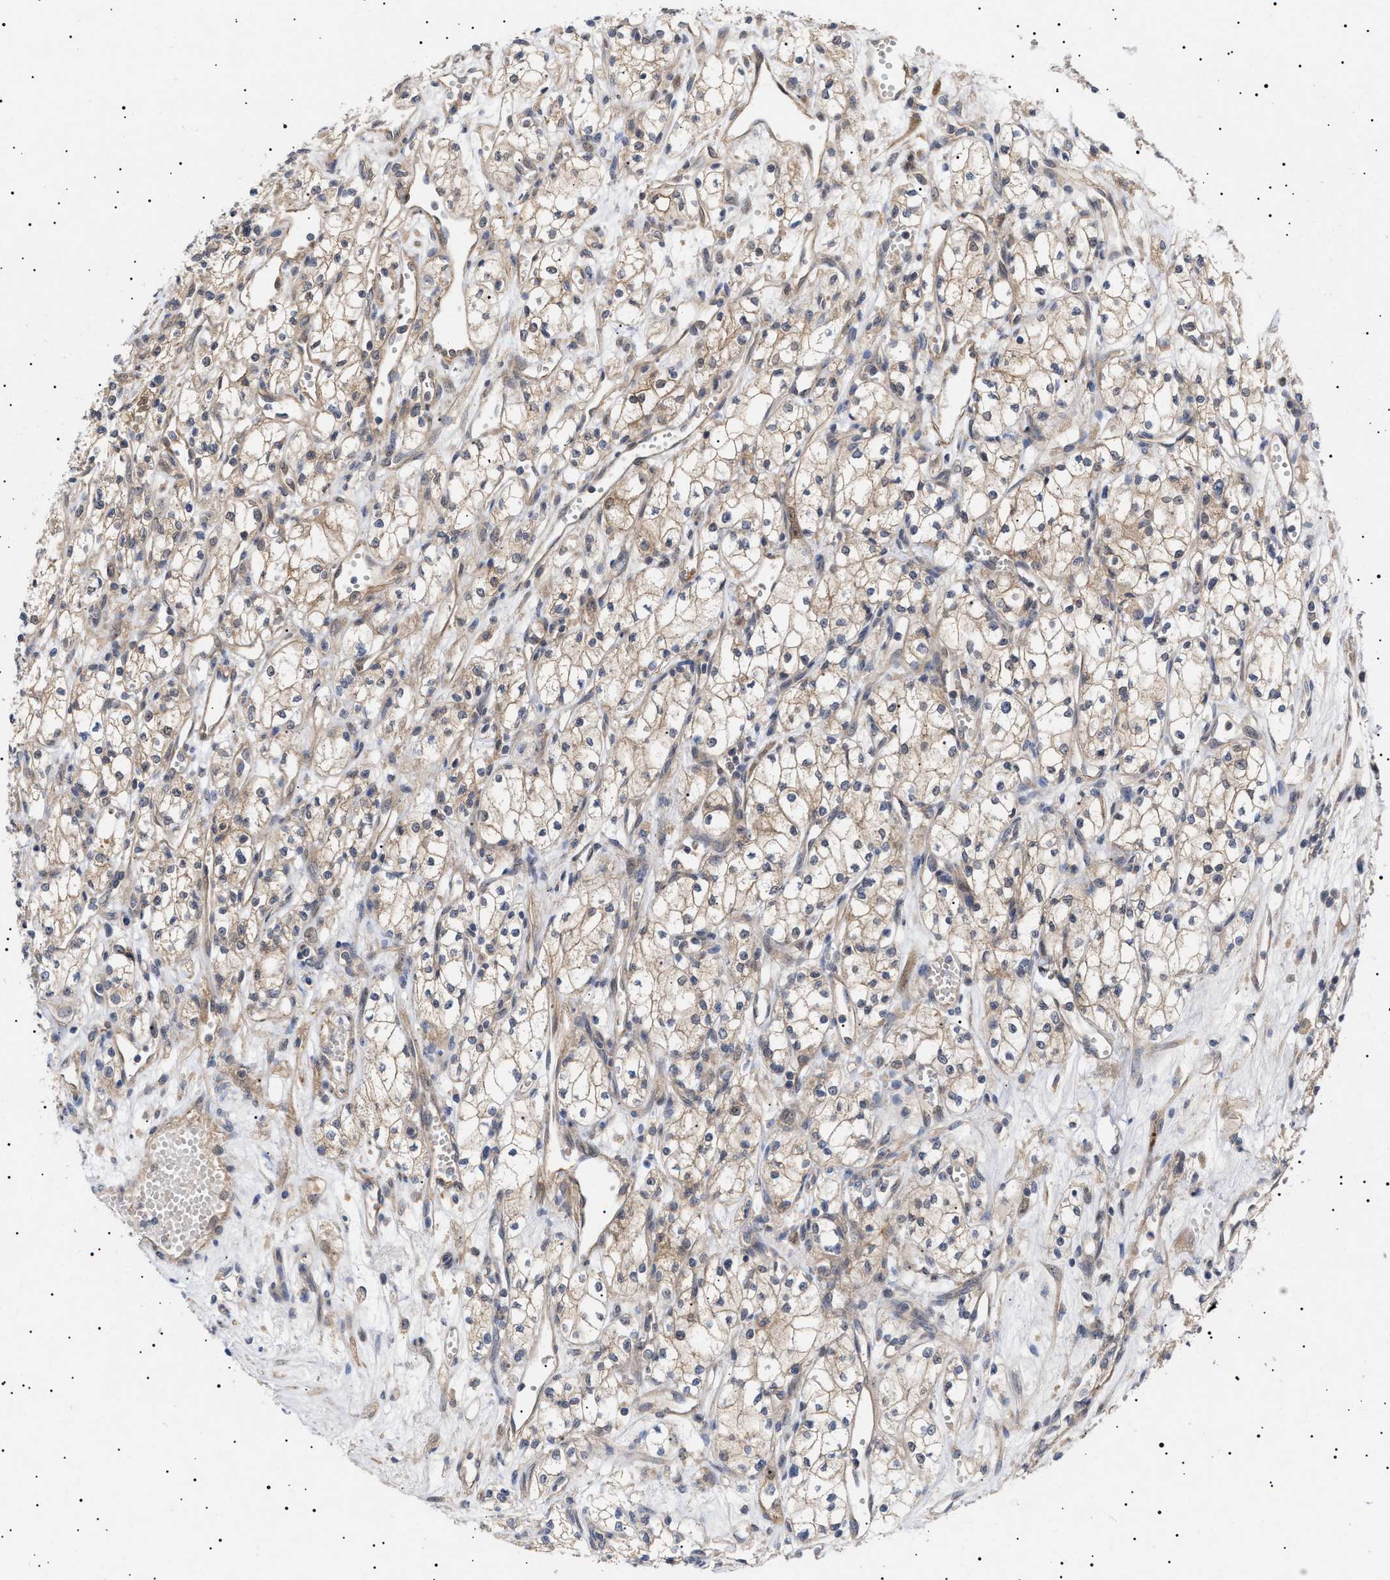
{"staining": {"intensity": "weak", "quantity": ">75%", "location": "cytoplasmic/membranous"}, "tissue": "renal cancer", "cell_type": "Tumor cells", "image_type": "cancer", "snomed": [{"axis": "morphology", "description": "Adenocarcinoma, NOS"}, {"axis": "topography", "description": "Kidney"}], "caption": "Renal cancer (adenocarcinoma) was stained to show a protein in brown. There is low levels of weak cytoplasmic/membranous positivity in about >75% of tumor cells.", "gene": "NPLOC4", "patient": {"sex": "male", "age": 59}}